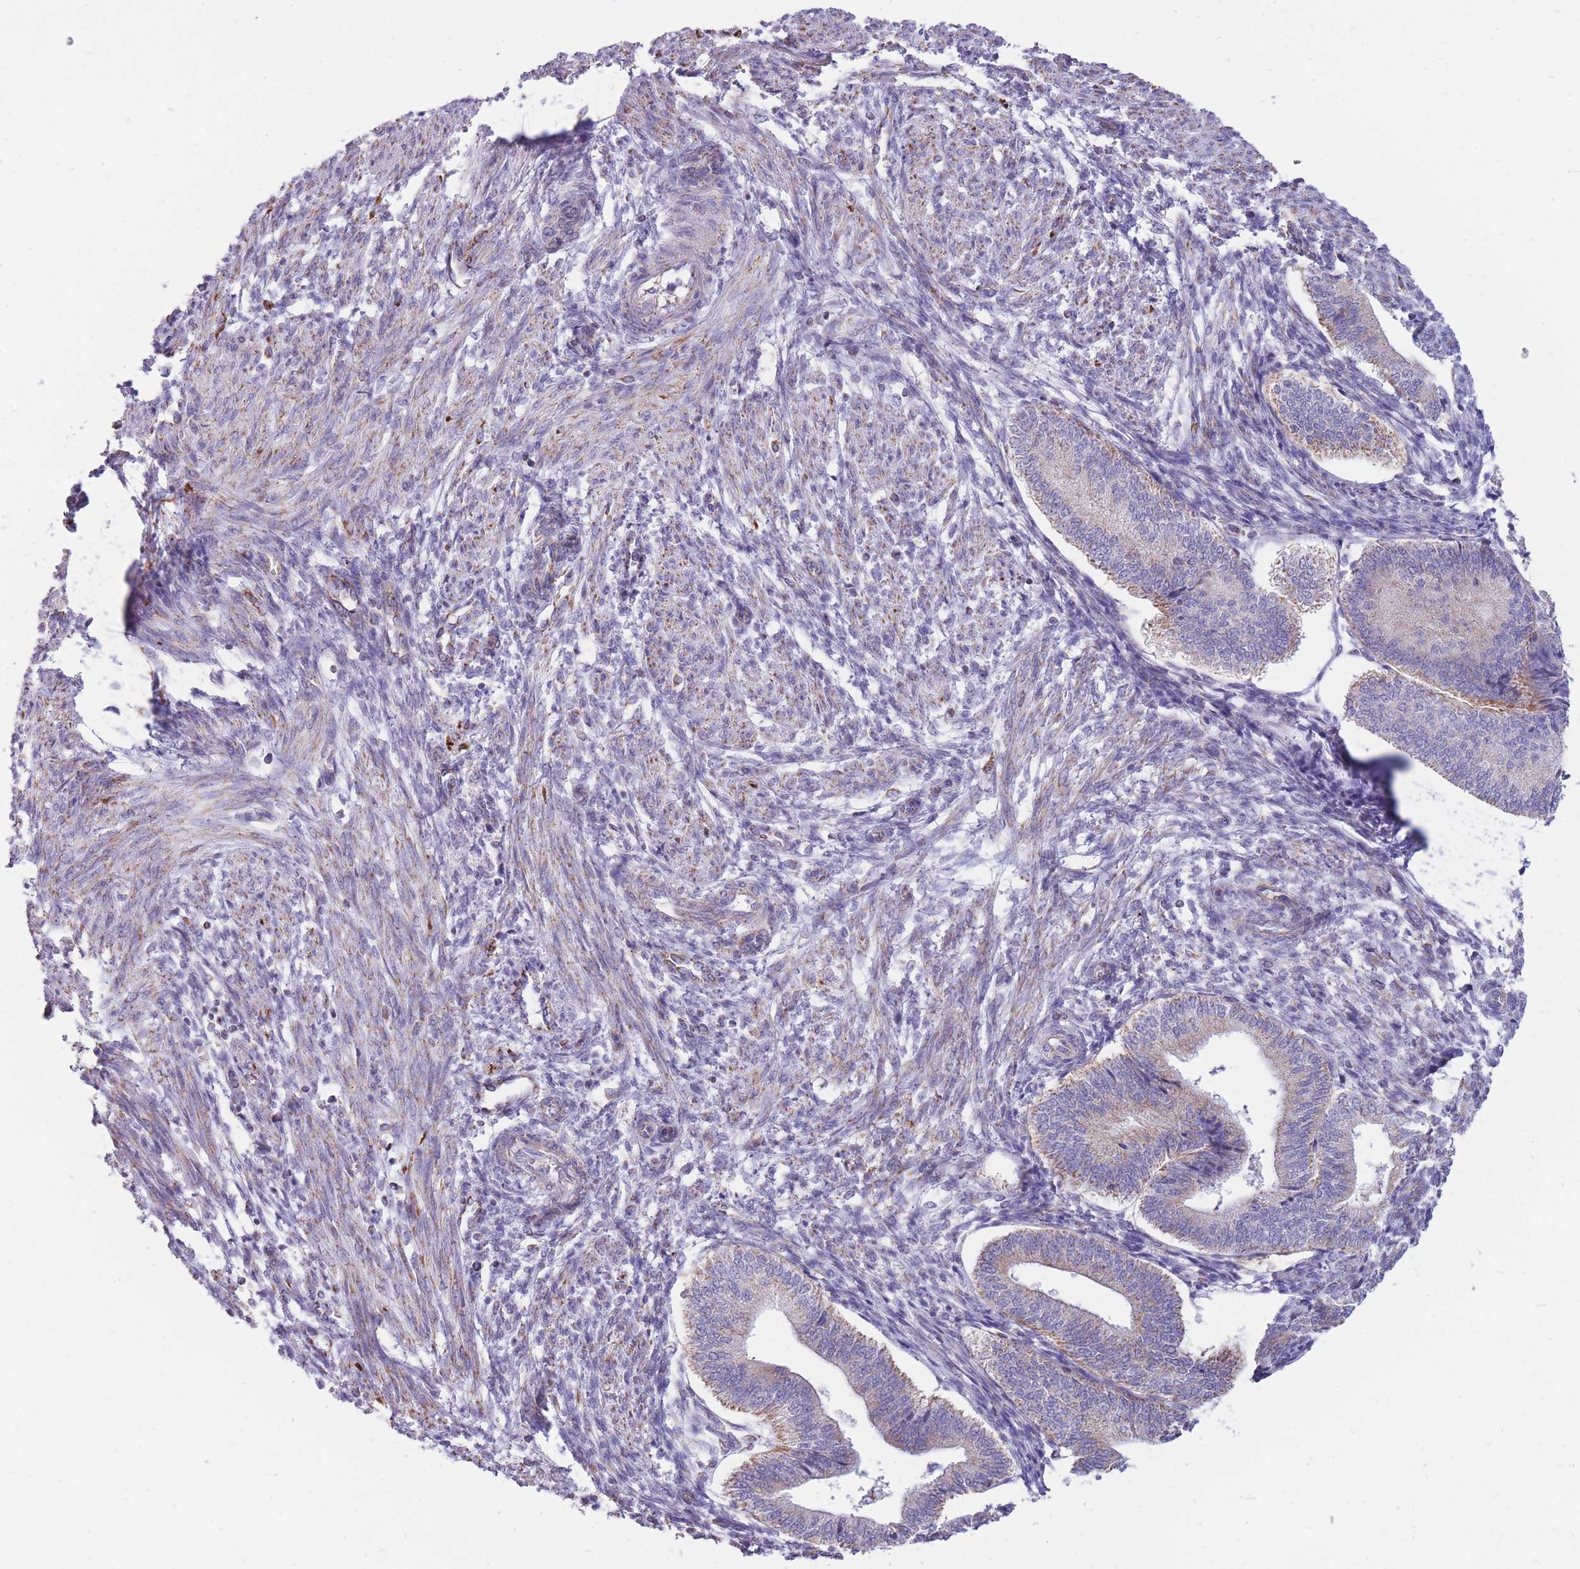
{"staining": {"intensity": "weak", "quantity": "<25%", "location": "cytoplasmic/membranous"}, "tissue": "endometrium", "cell_type": "Cells in endometrial stroma", "image_type": "normal", "snomed": [{"axis": "morphology", "description": "Normal tissue, NOS"}, {"axis": "topography", "description": "Endometrium"}], "caption": "There is no significant expression in cells in endometrial stroma of endometrium. Brightfield microscopy of immunohistochemistry stained with DAB (brown) and hematoxylin (blue), captured at high magnification.", "gene": "PCSK1", "patient": {"sex": "female", "age": 34}}